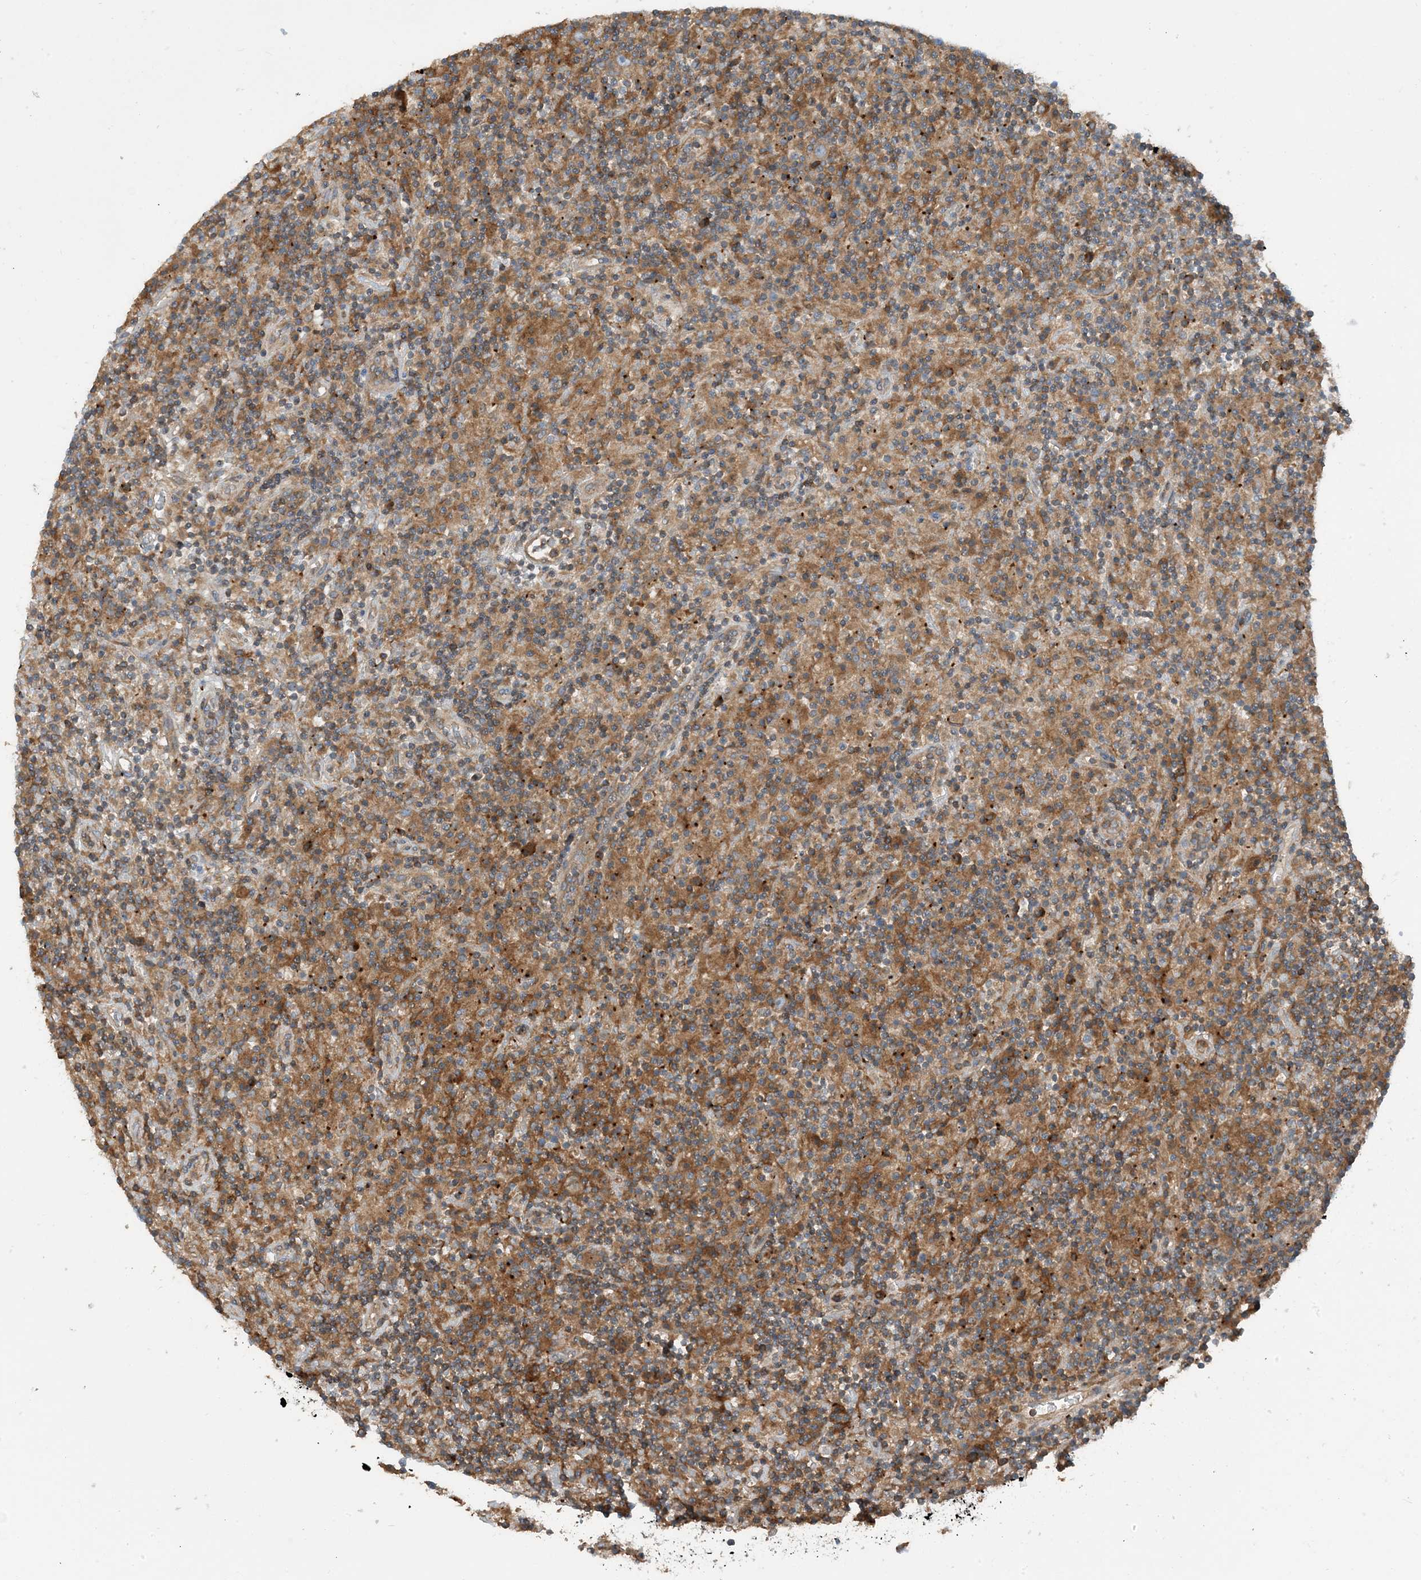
{"staining": {"intensity": "weak", "quantity": "25%-75%", "location": "cytoplasmic/membranous"}, "tissue": "lymphoma", "cell_type": "Tumor cells", "image_type": "cancer", "snomed": [{"axis": "morphology", "description": "Hodgkin's disease, NOS"}, {"axis": "topography", "description": "Lymph node"}], "caption": "Hodgkin's disease was stained to show a protein in brown. There is low levels of weak cytoplasmic/membranous positivity in about 25%-75% of tumor cells.", "gene": "SFMBT2", "patient": {"sex": "male", "age": 70}}